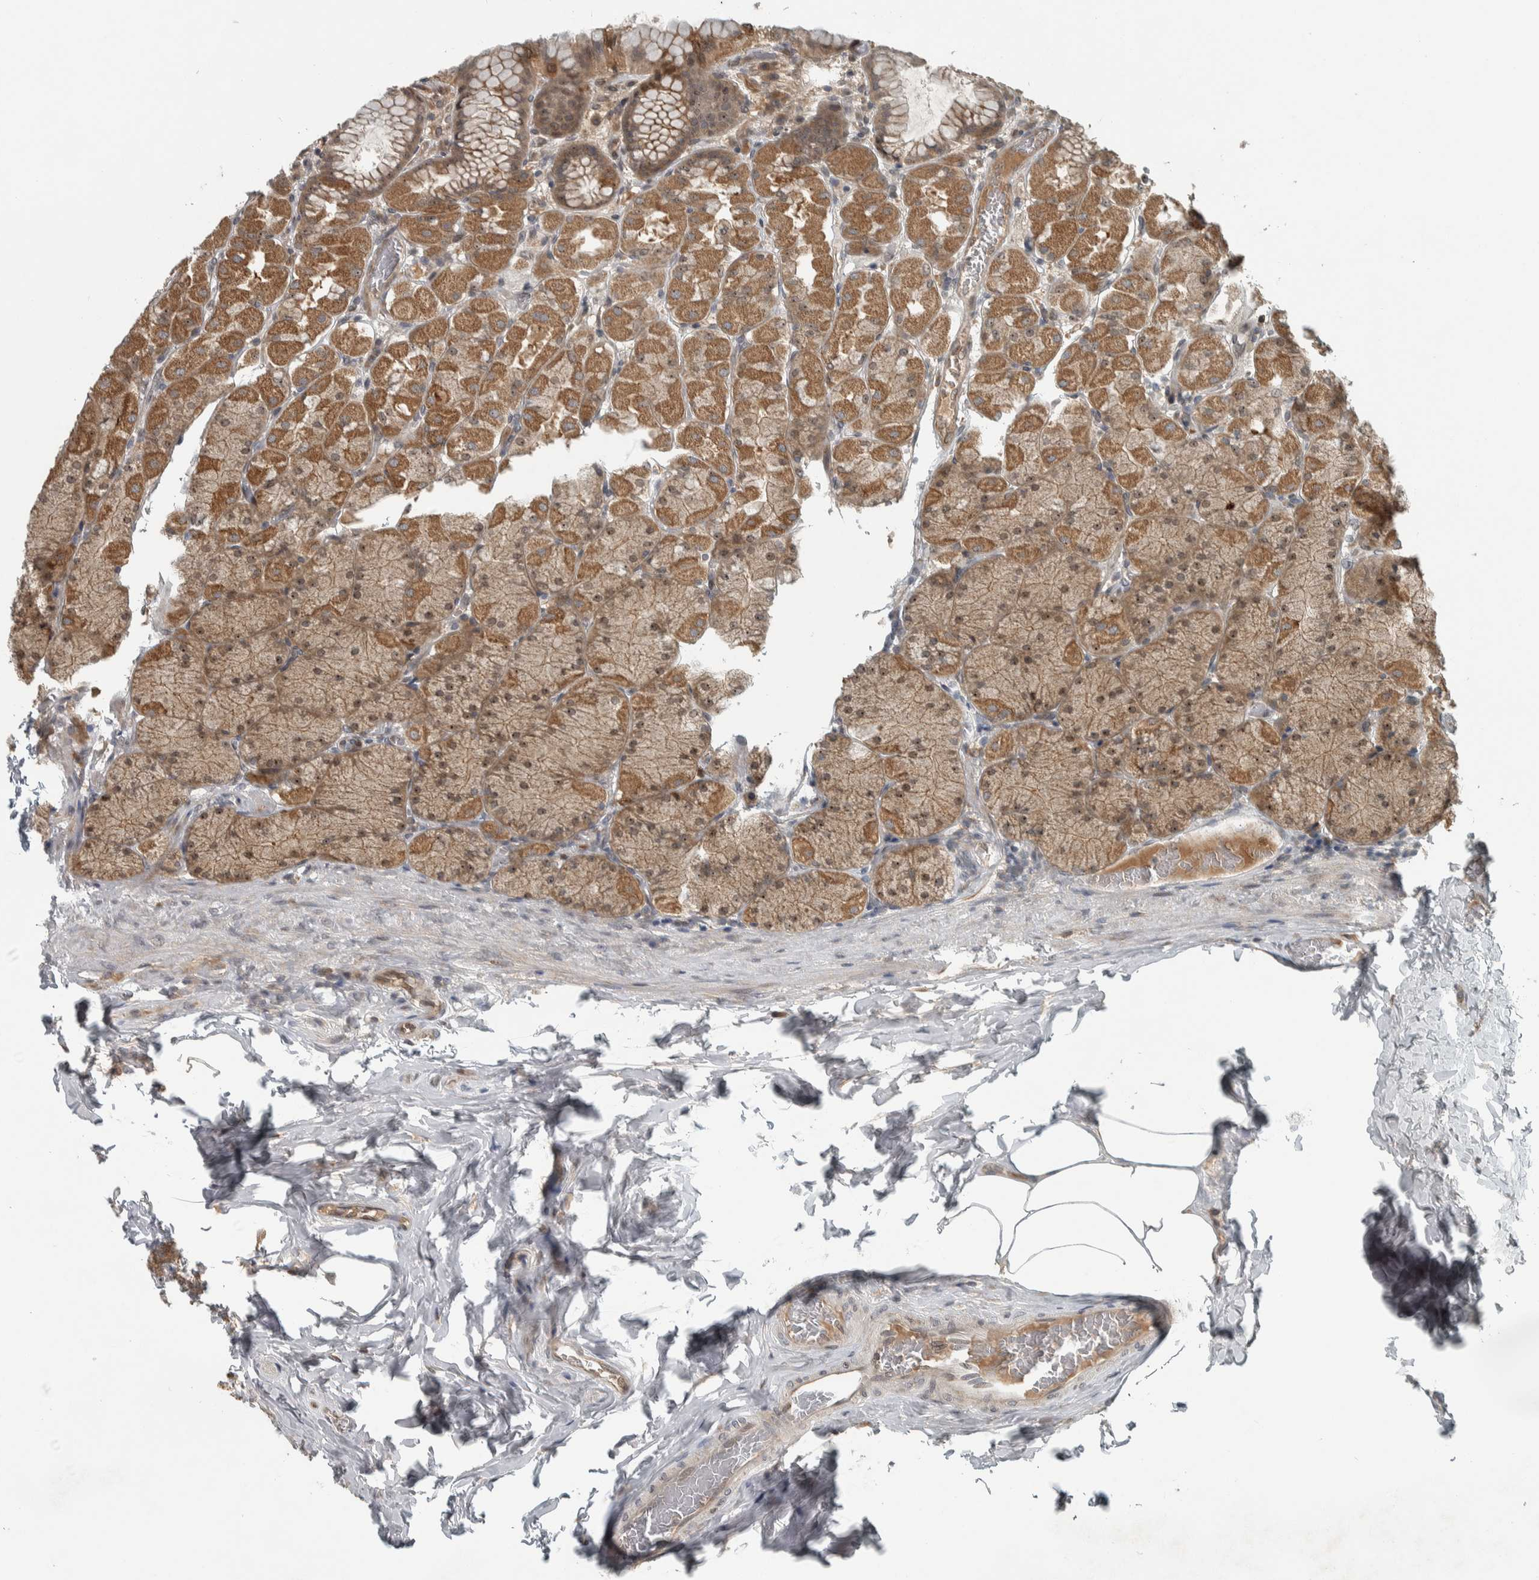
{"staining": {"intensity": "moderate", "quantity": ">75%", "location": "cytoplasmic/membranous,nuclear"}, "tissue": "stomach", "cell_type": "Glandular cells", "image_type": "normal", "snomed": [{"axis": "morphology", "description": "Normal tissue, NOS"}, {"axis": "topography", "description": "Stomach, upper"}], "caption": "Brown immunohistochemical staining in unremarkable stomach shows moderate cytoplasmic/membranous,nuclear staining in about >75% of glandular cells.", "gene": "XPO5", "patient": {"sex": "female", "age": 56}}